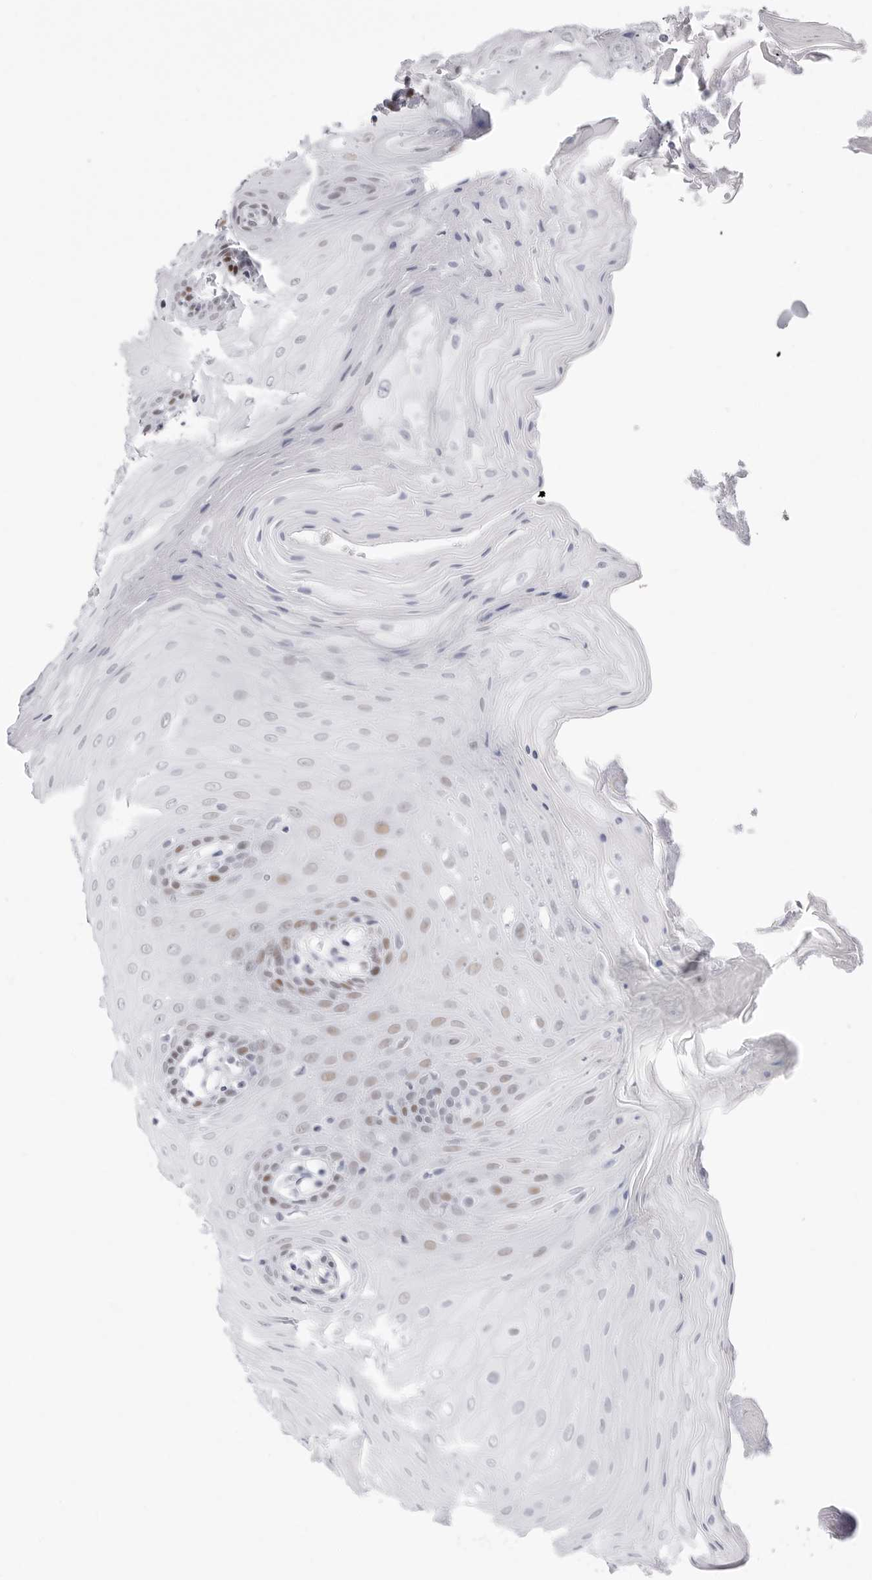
{"staining": {"intensity": "weak", "quantity": "25%-75%", "location": "nuclear"}, "tissue": "oral mucosa", "cell_type": "Squamous epithelial cells", "image_type": "normal", "snomed": [{"axis": "morphology", "description": "Normal tissue, NOS"}, {"axis": "morphology", "description": "Squamous cell carcinoma, NOS"}, {"axis": "topography", "description": "Skeletal muscle"}, {"axis": "topography", "description": "Oral tissue"}, {"axis": "topography", "description": "Salivary gland"}, {"axis": "topography", "description": "Head-Neck"}], "caption": "Protein expression analysis of benign human oral mucosa reveals weak nuclear expression in approximately 25%-75% of squamous epithelial cells.", "gene": "NASP", "patient": {"sex": "male", "age": 54}}